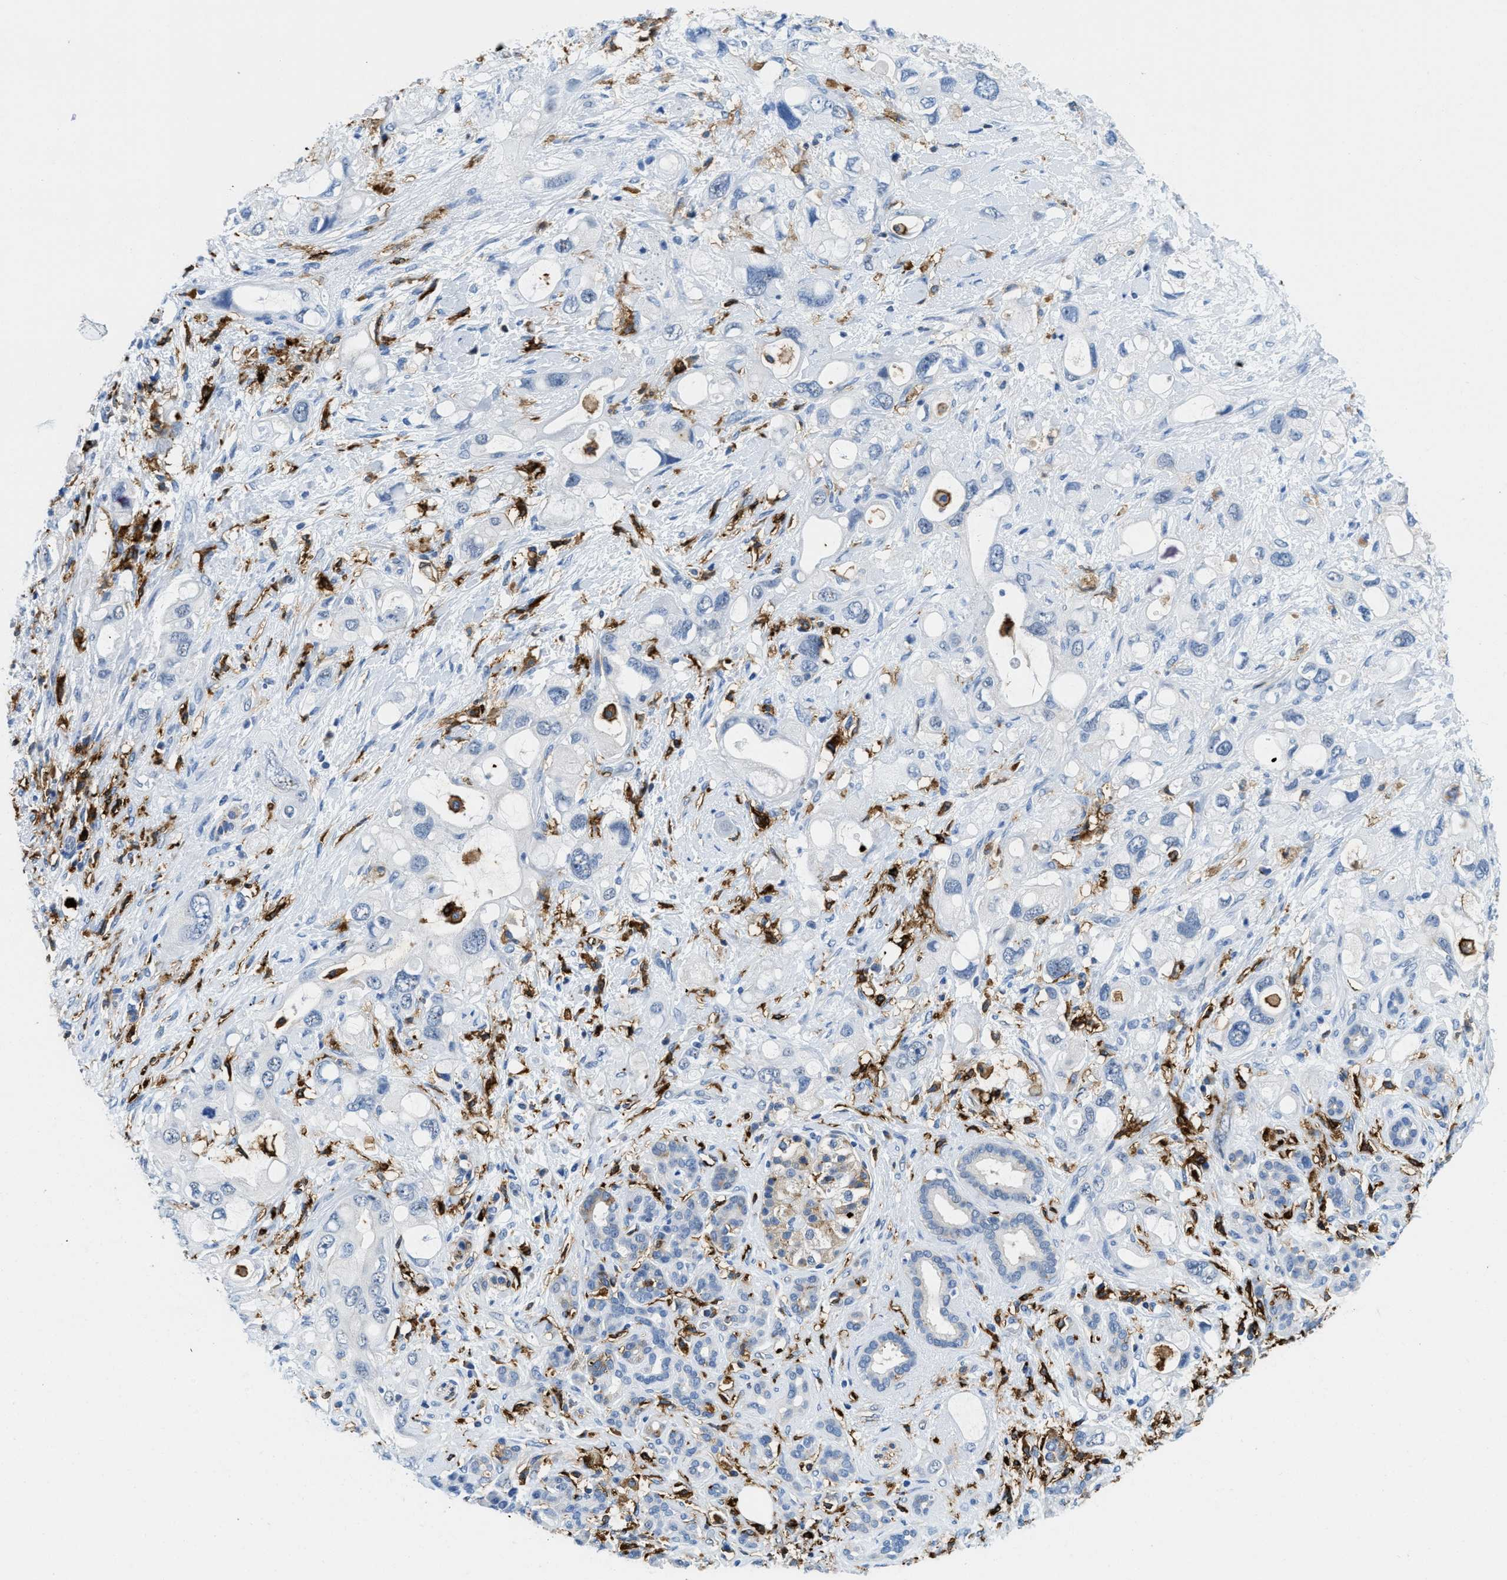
{"staining": {"intensity": "negative", "quantity": "none", "location": "none"}, "tissue": "pancreatic cancer", "cell_type": "Tumor cells", "image_type": "cancer", "snomed": [{"axis": "morphology", "description": "Adenocarcinoma, NOS"}, {"axis": "topography", "description": "Pancreas"}], "caption": "High magnification brightfield microscopy of adenocarcinoma (pancreatic) stained with DAB (brown) and counterstained with hematoxylin (blue): tumor cells show no significant positivity.", "gene": "CD226", "patient": {"sex": "female", "age": 56}}